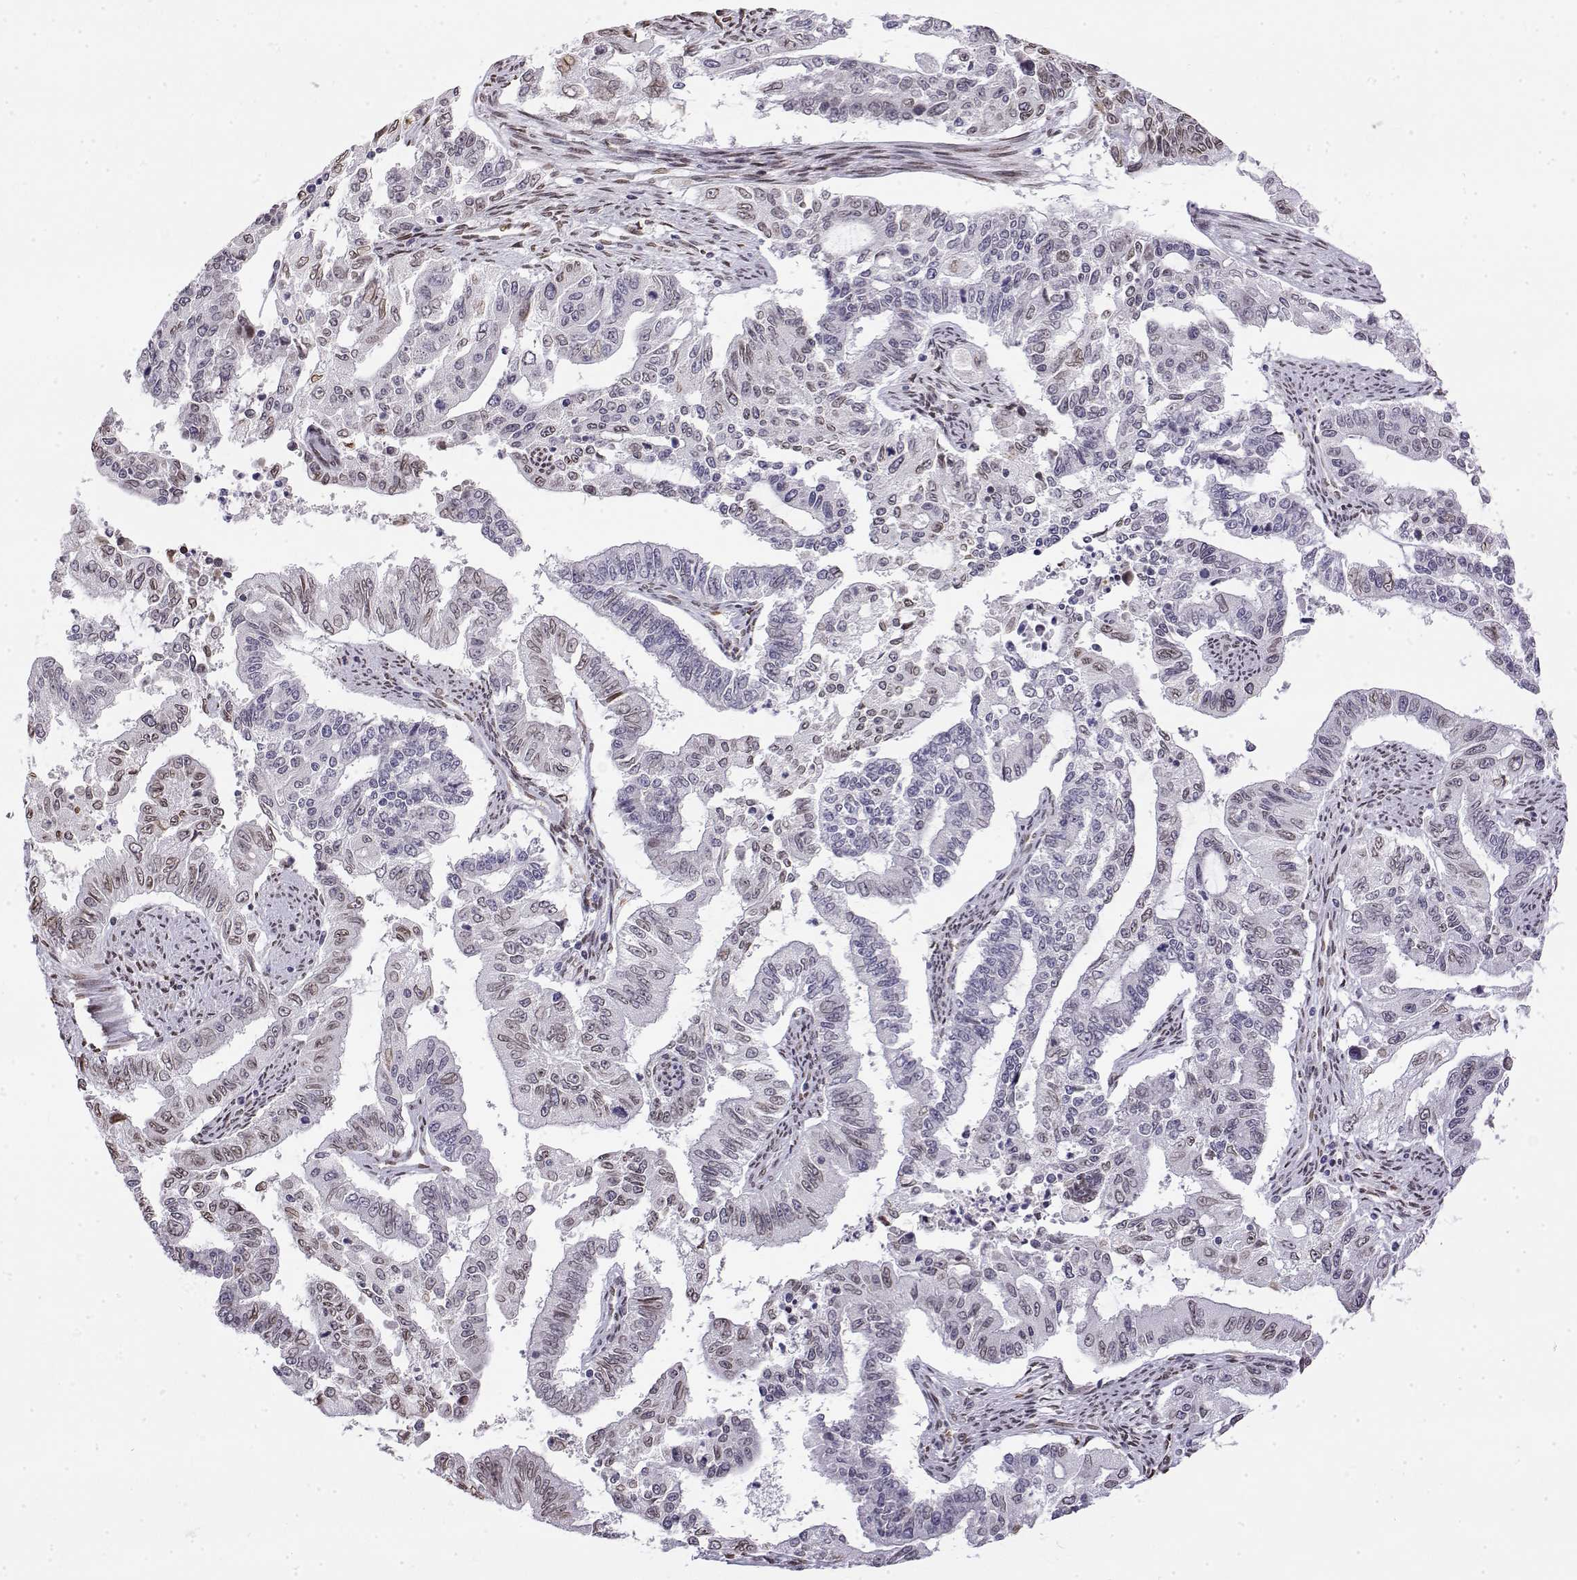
{"staining": {"intensity": "weak", "quantity": "<25%", "location": "nuclear"}, "tissue": "endometrial cancer", "cell_type": "Tumor cells", "image_type": "cancer", "snomed": [{"axis": "morphology", "description": "Adenocarcinoma, NOS"}, {"axis": "topography", "description": "Uterus"}], "caption": "Immunohistochemistry histopathology image of neoplastic tissue: human endometrial adenocarcinoma stained with DAB (3,3'-diaminobenzidine) reveals no significant protein positivity in tumor cells.", "gene": "ZNF532", "patient": {"sex": "female", "age": 59}}